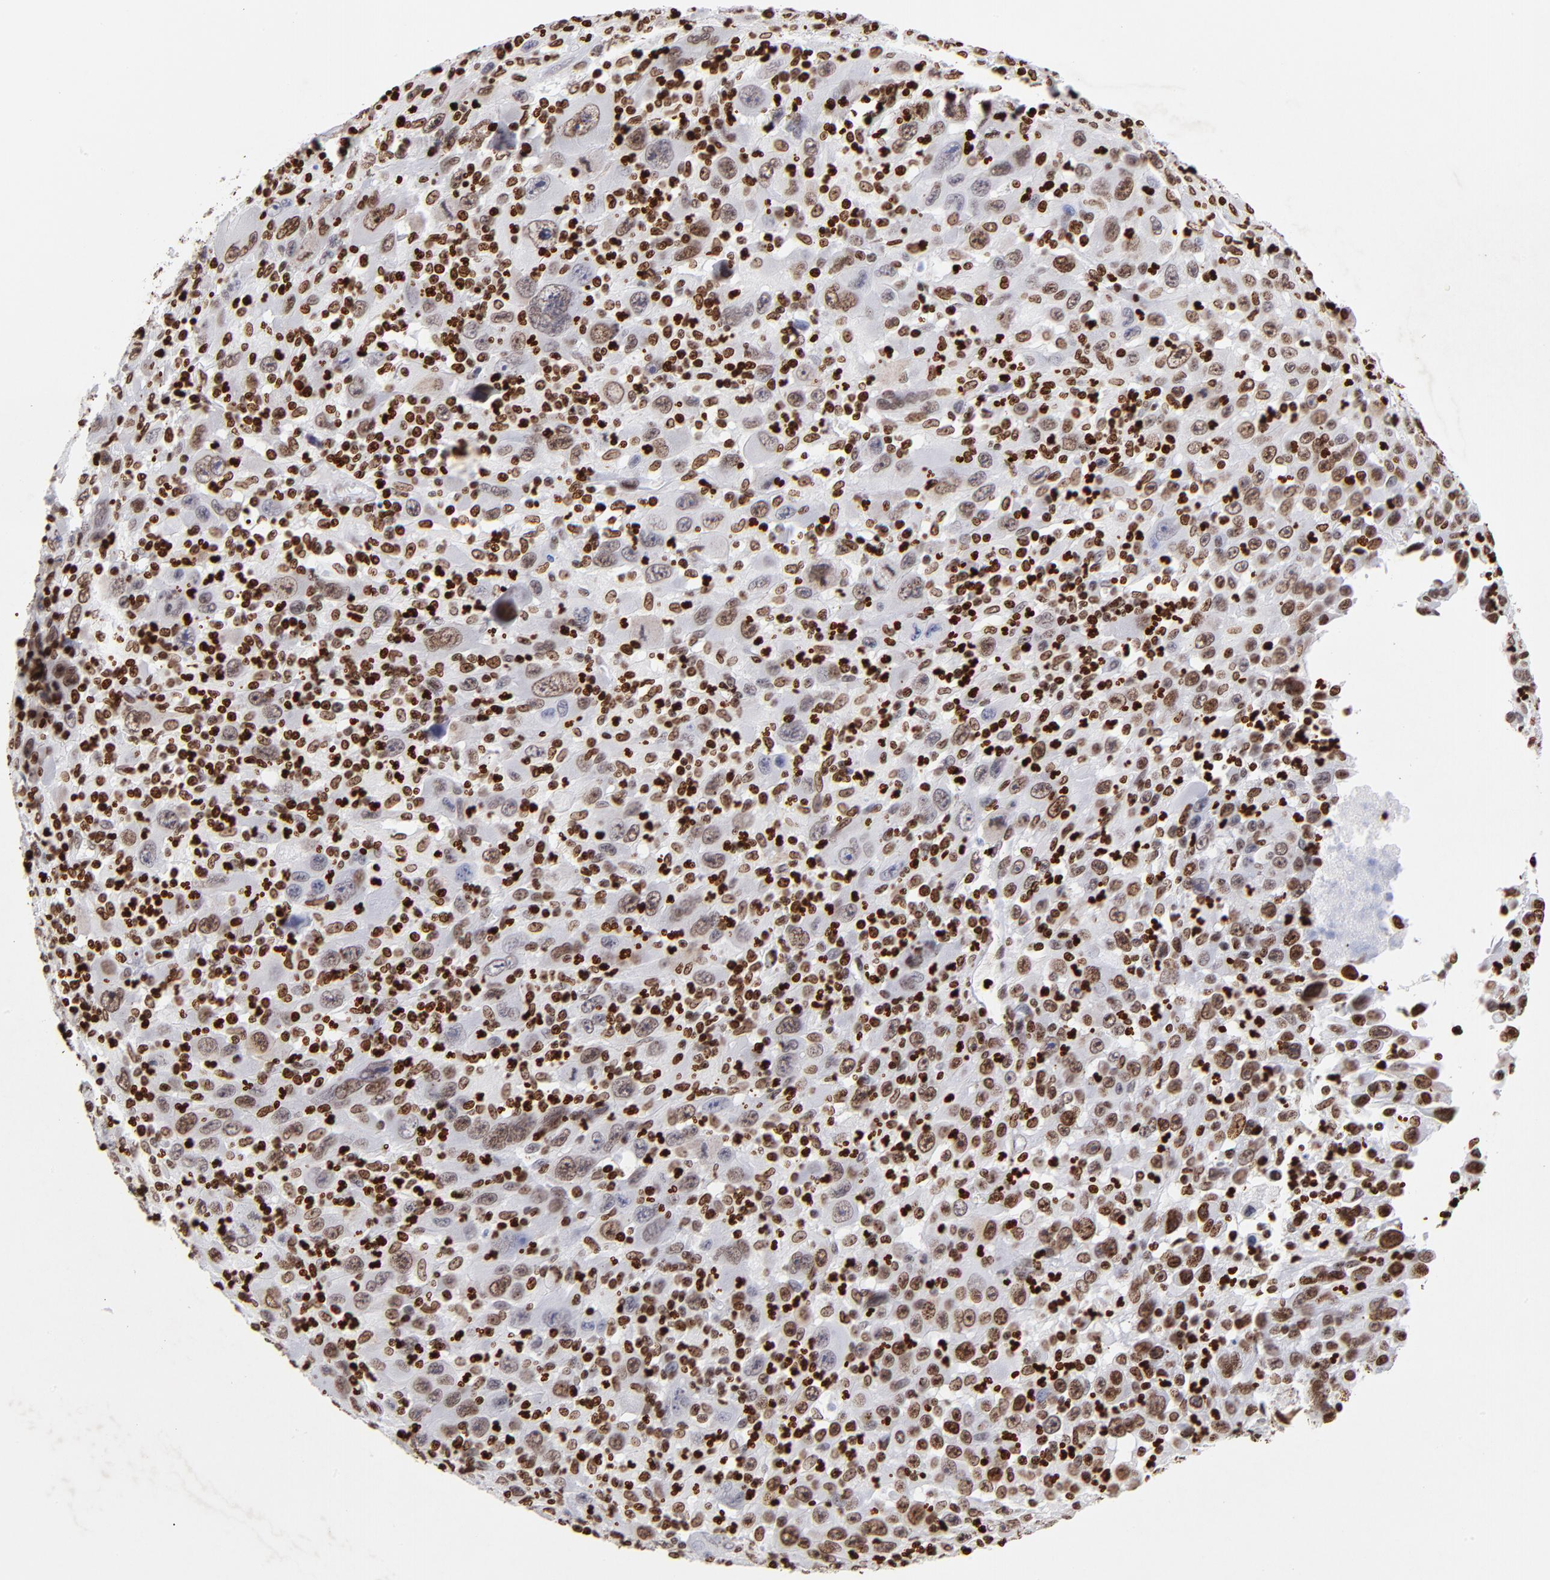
{"staining": {"intensity": "moderate", "quantity": ">75%", "location": "nuclear"}, "tissue": "melanoma", "cell_type": "Tumor cells", "image_type": "cancer", "snomed": [{"axis": "morphology", "description": "Malignant melanoma, Metastatic site"}, {"axis": "topography", "description": "Skin"}], "caption": "IHC image of melanoma stained for a protein (brown), which shows medium levels of moderate nuclear staining in approximately >75% of tumor cells.", "gene": "FBH1", "patient": {"sex": "female", "age": 56}}